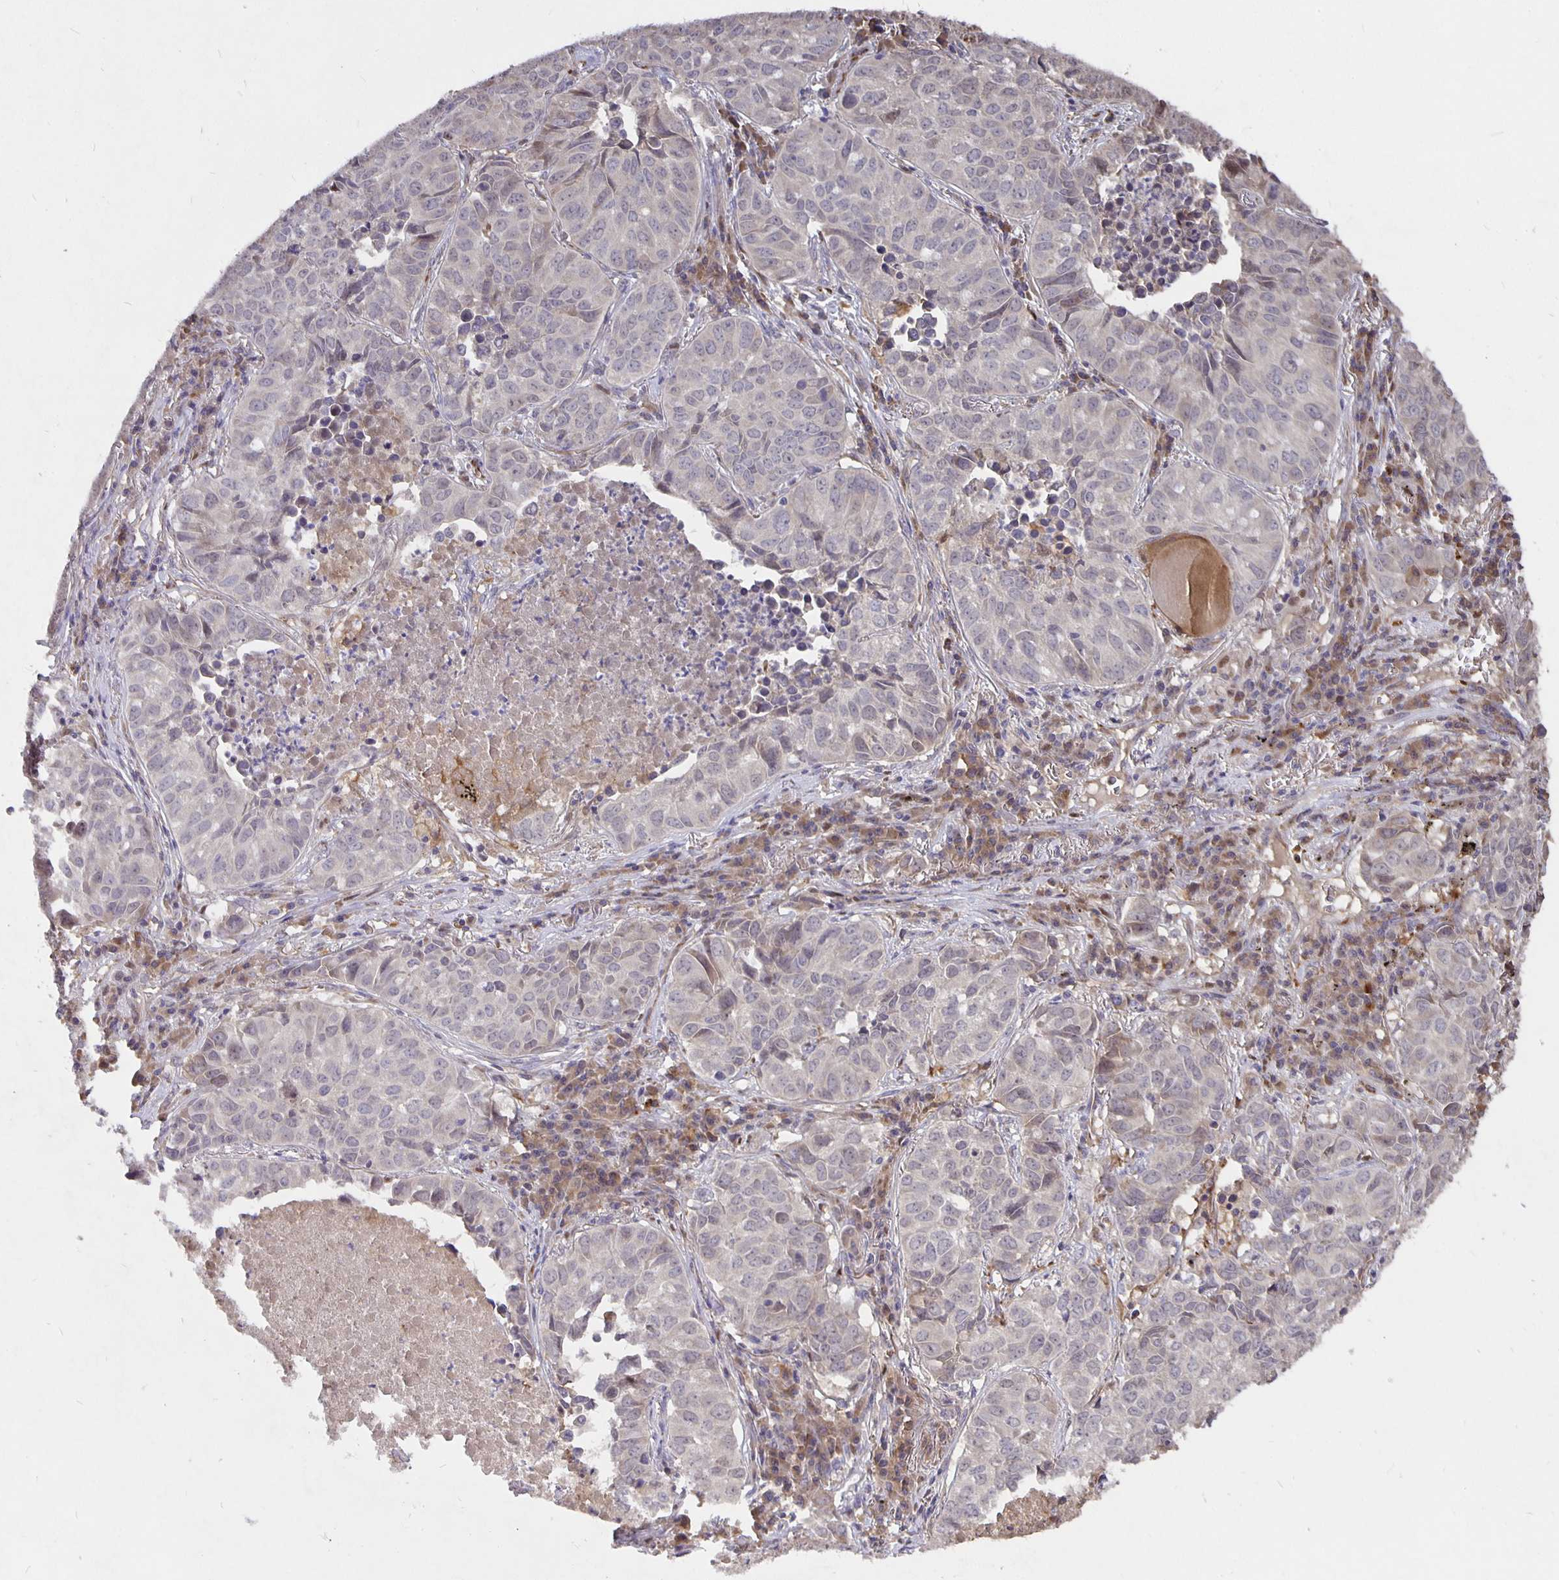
{"staining": {"intensity": "weak", "quantity": "<25%", "location": "cytoplasmic/membranous"}, "tissue": "lung cancer", "cell_type": "Tumor cells", "image_type": "cancer", "snomed": [{"axis": "morphology", "description": "Adenocarcinoma, NOS"}, {"axis": "topography", "description": "Lung"}], "caption": "A histopathology image of human lung adenocarcinoma is negative for staining in tumor cells.", "gene": "NOG", "patient": {"sex": "female", "age": 50}}